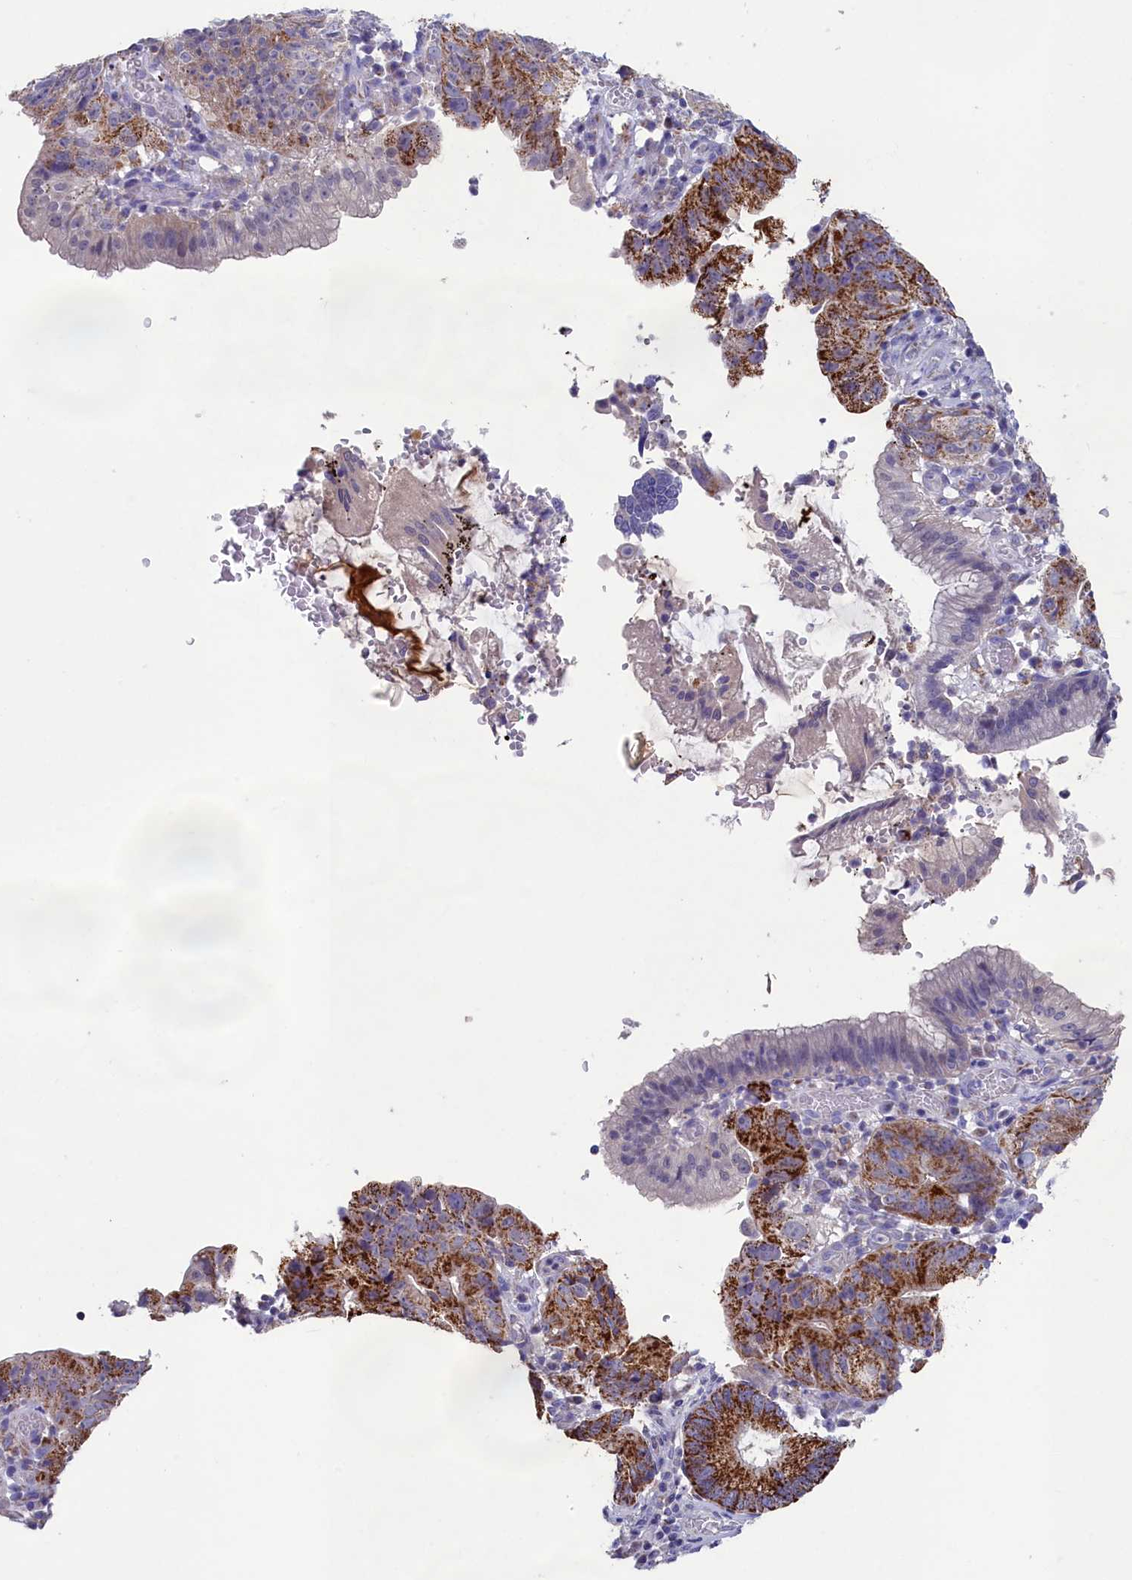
{"staining": {"intensity": "strong", "quantity": "25%-75%", "location": "cytoplasmic/membranous"}, "tissue": "stomach cancer", "cell_type": "Tumor cells", "image_type": "cancer", "snomed": [{"axis": "morphology", "description": "Adenocarcinoma, NOS"}, {"axis": "topography", "description": "Stomach"}], "caption": "Tumor cells show strong cytoplasmic/membranous positivity in approximately 25%-75% of cells in stomach cancer (adenocarcinoma). The staining was performed using DAB to visualize the protein expression in brown, while the nuclei were stained in blue with hematoxylin (Magnification: 20x).", "gene": "PRDM12", "patient": {"sex": "male", "age": 59}}